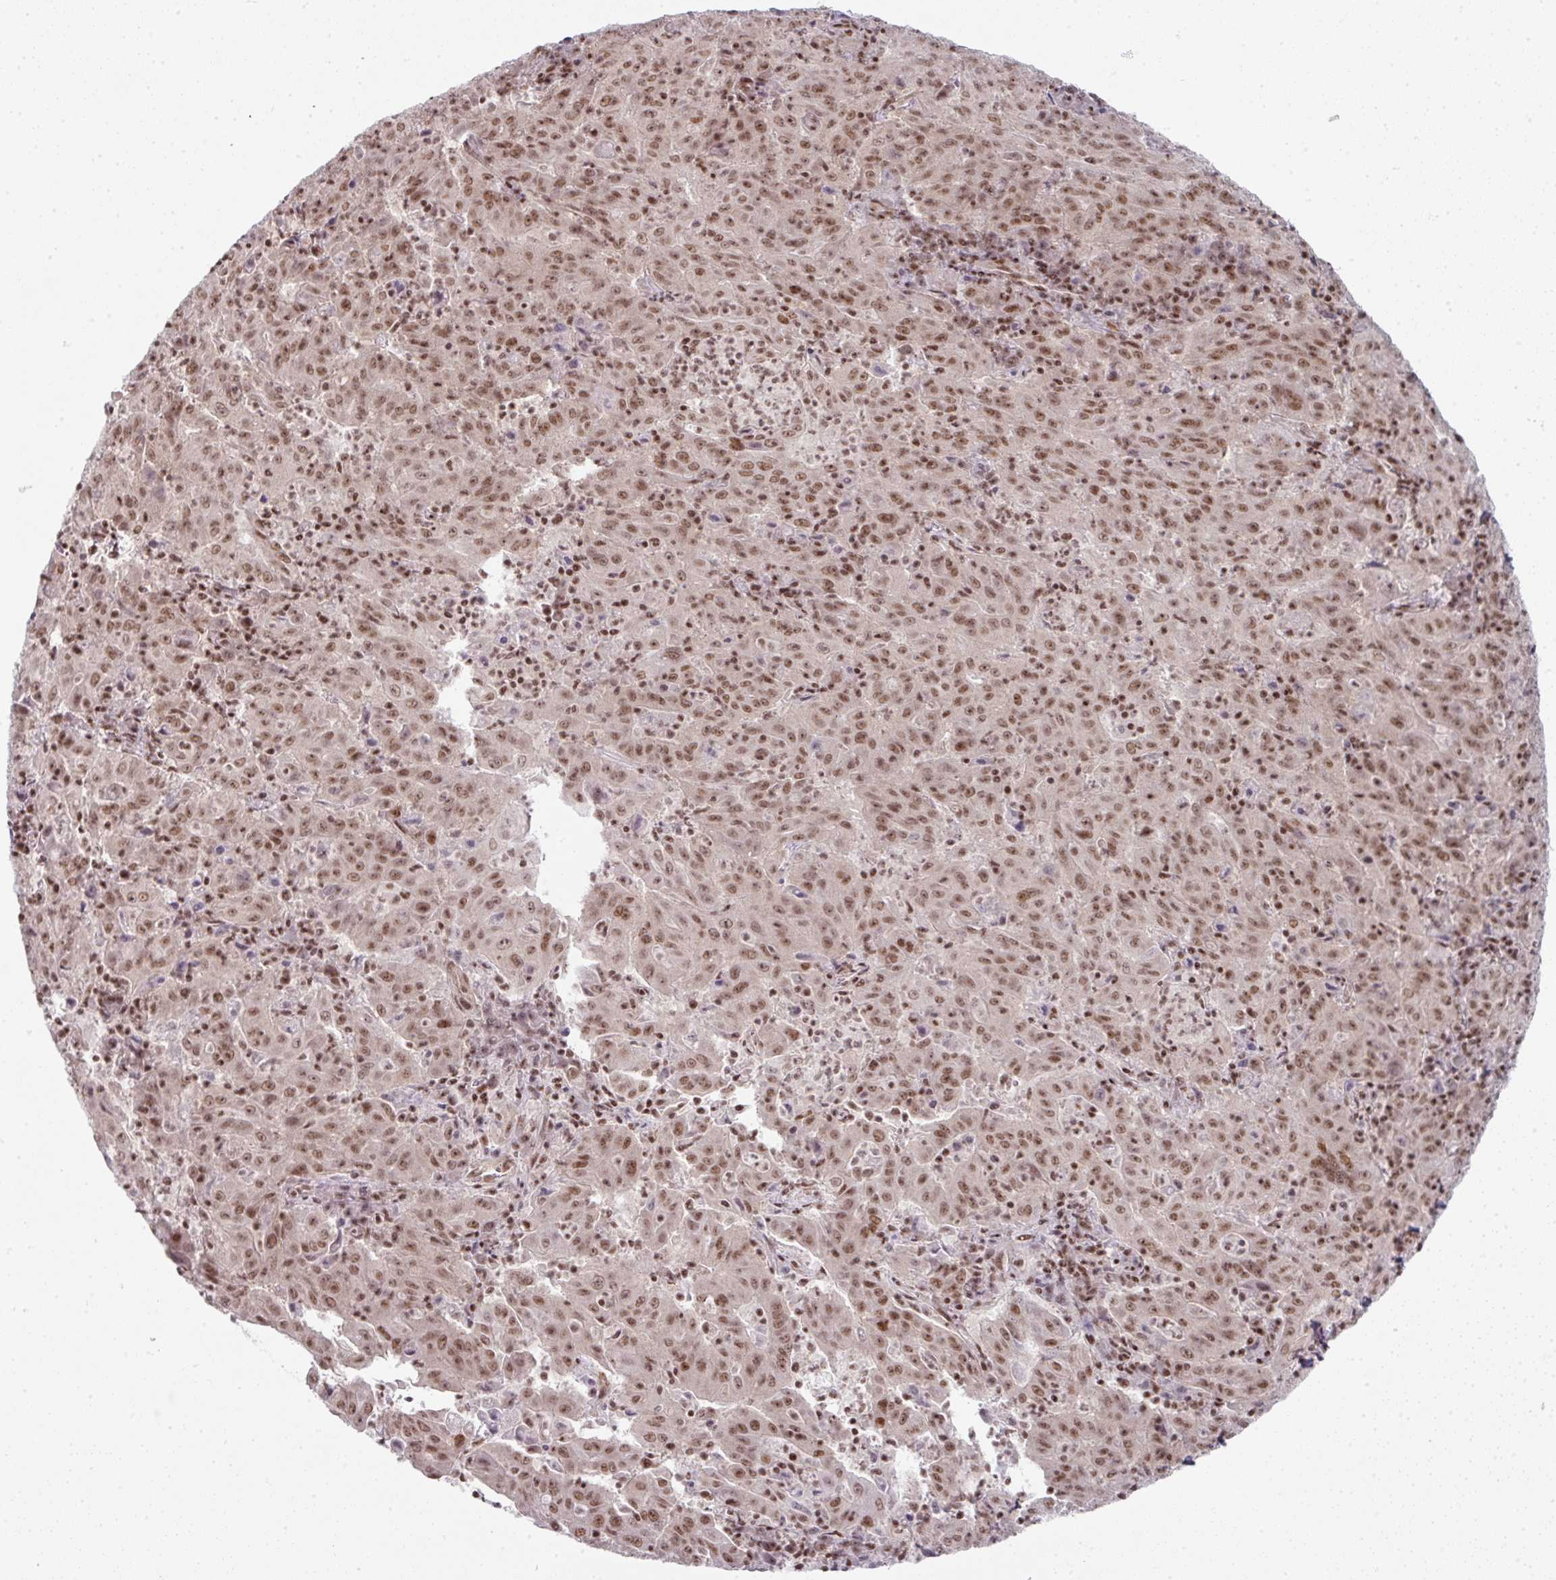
{"staining": {"intensity": "moderate", "quantity": ">75%", "location": "nuclear"}, "tissue": "pancreatic cancer", "cell_type": "Tumor cells", "image_type": "cancer", "snomed": [{"axis": "morphology", "description": "Adenocarcinoma, NOS"}, {"axis": "topography", "description": "Pancreas"}], "caption": "The histopathology image reveals a brown stain indicating the presence of a protein in the nuclear of tumor cells in pancreatic cancer (adenocarcinoma).", "gene": "NFYA", "patient": {"sex": "male", "age": 63}}